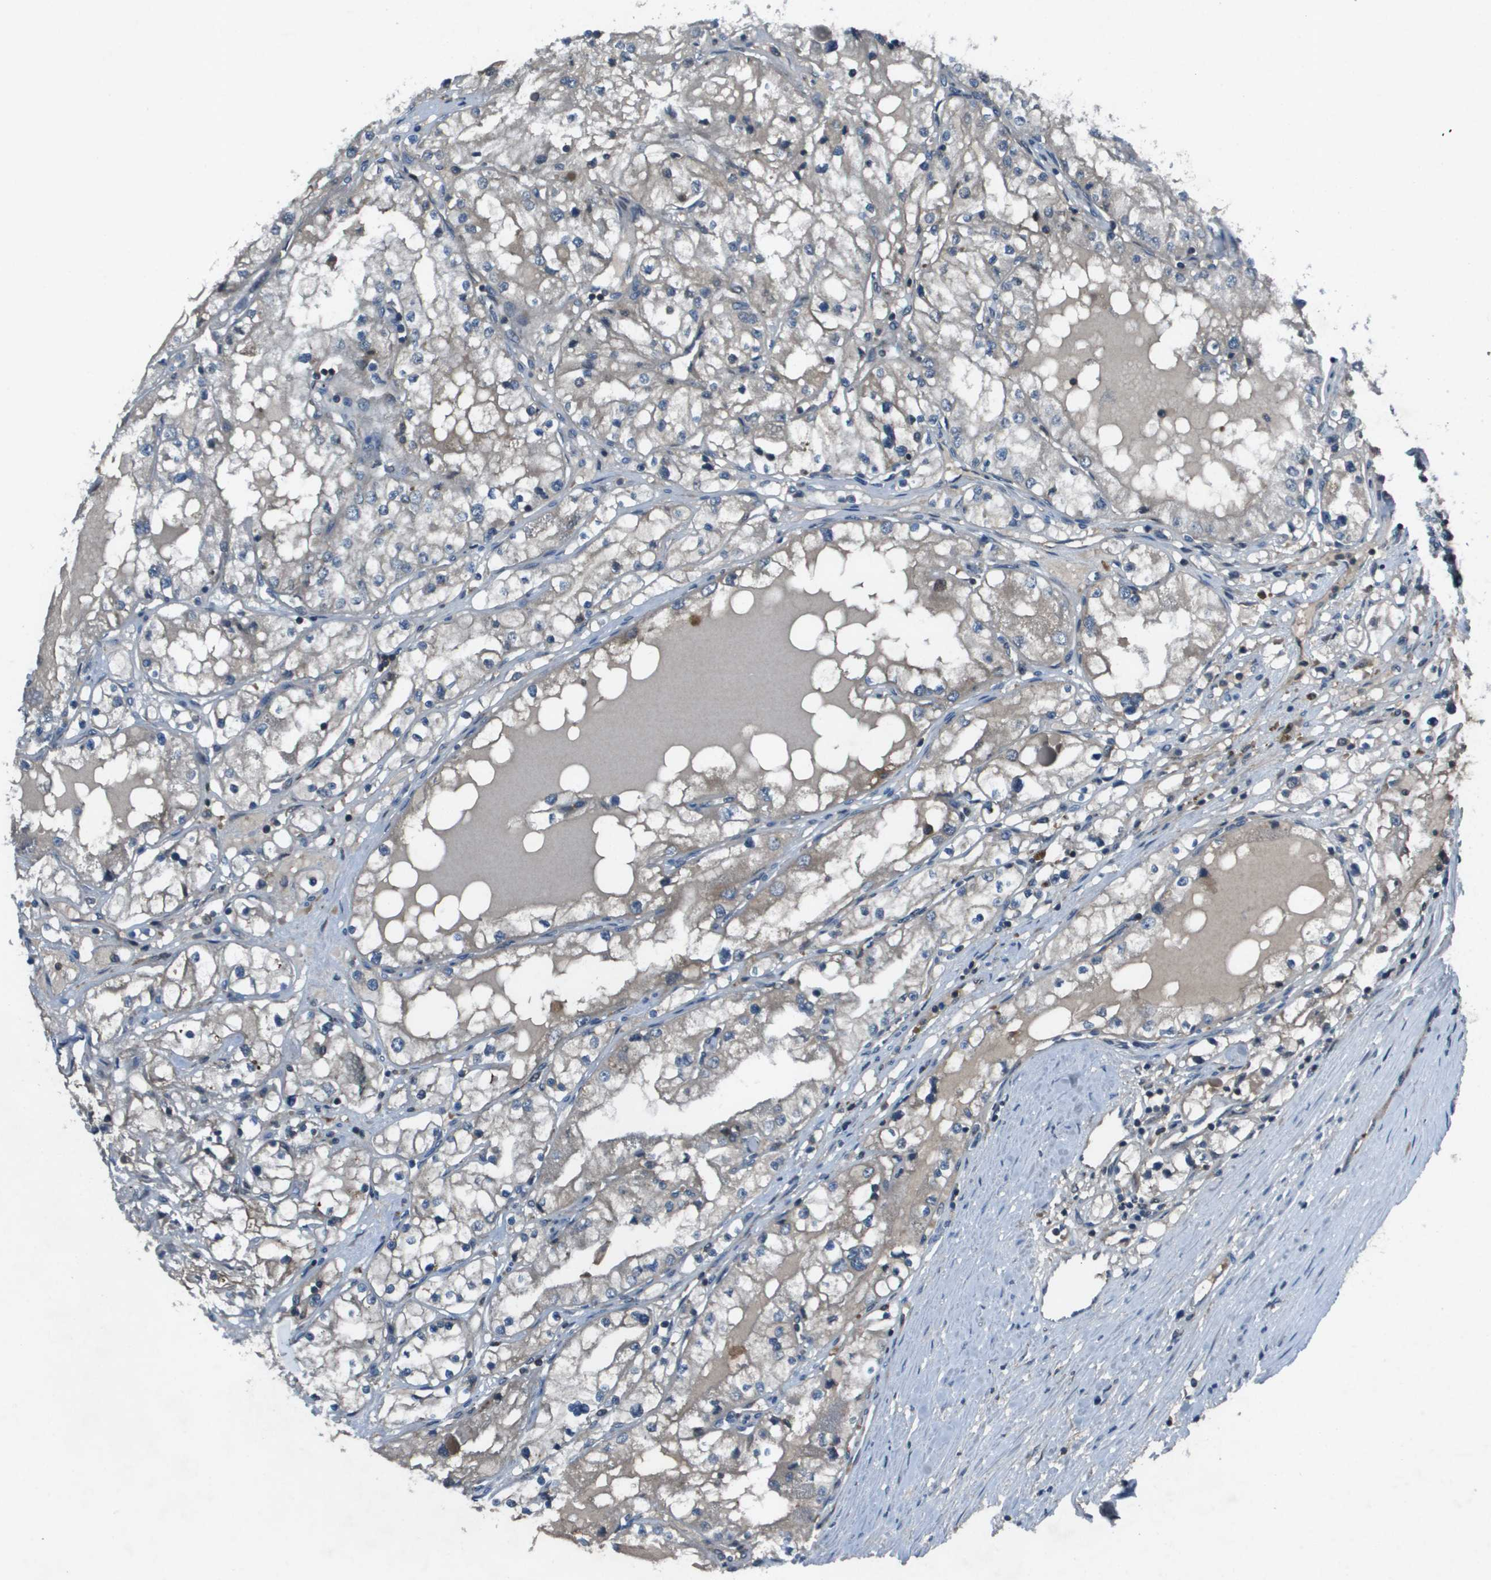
{"staining": {"intensity": "weak", "quantity": "<25%", "location": "cytoplasmic/membranous"}, "tissue": "renal cancer", "cell_type": "Tumor cells", "image_type": "cancer", "snomed": [{"axis": "morphology", "description": "Adenocarcinoma, NOS"}, {"axis": "topography", "description": "Kidney"}], "caption": "This is an IHC micrograph of renal adenocarcinoma. There is no expression in tumor cells.", "gene": "CAMK4", "patient": {"sex": "male", "age": 68}}